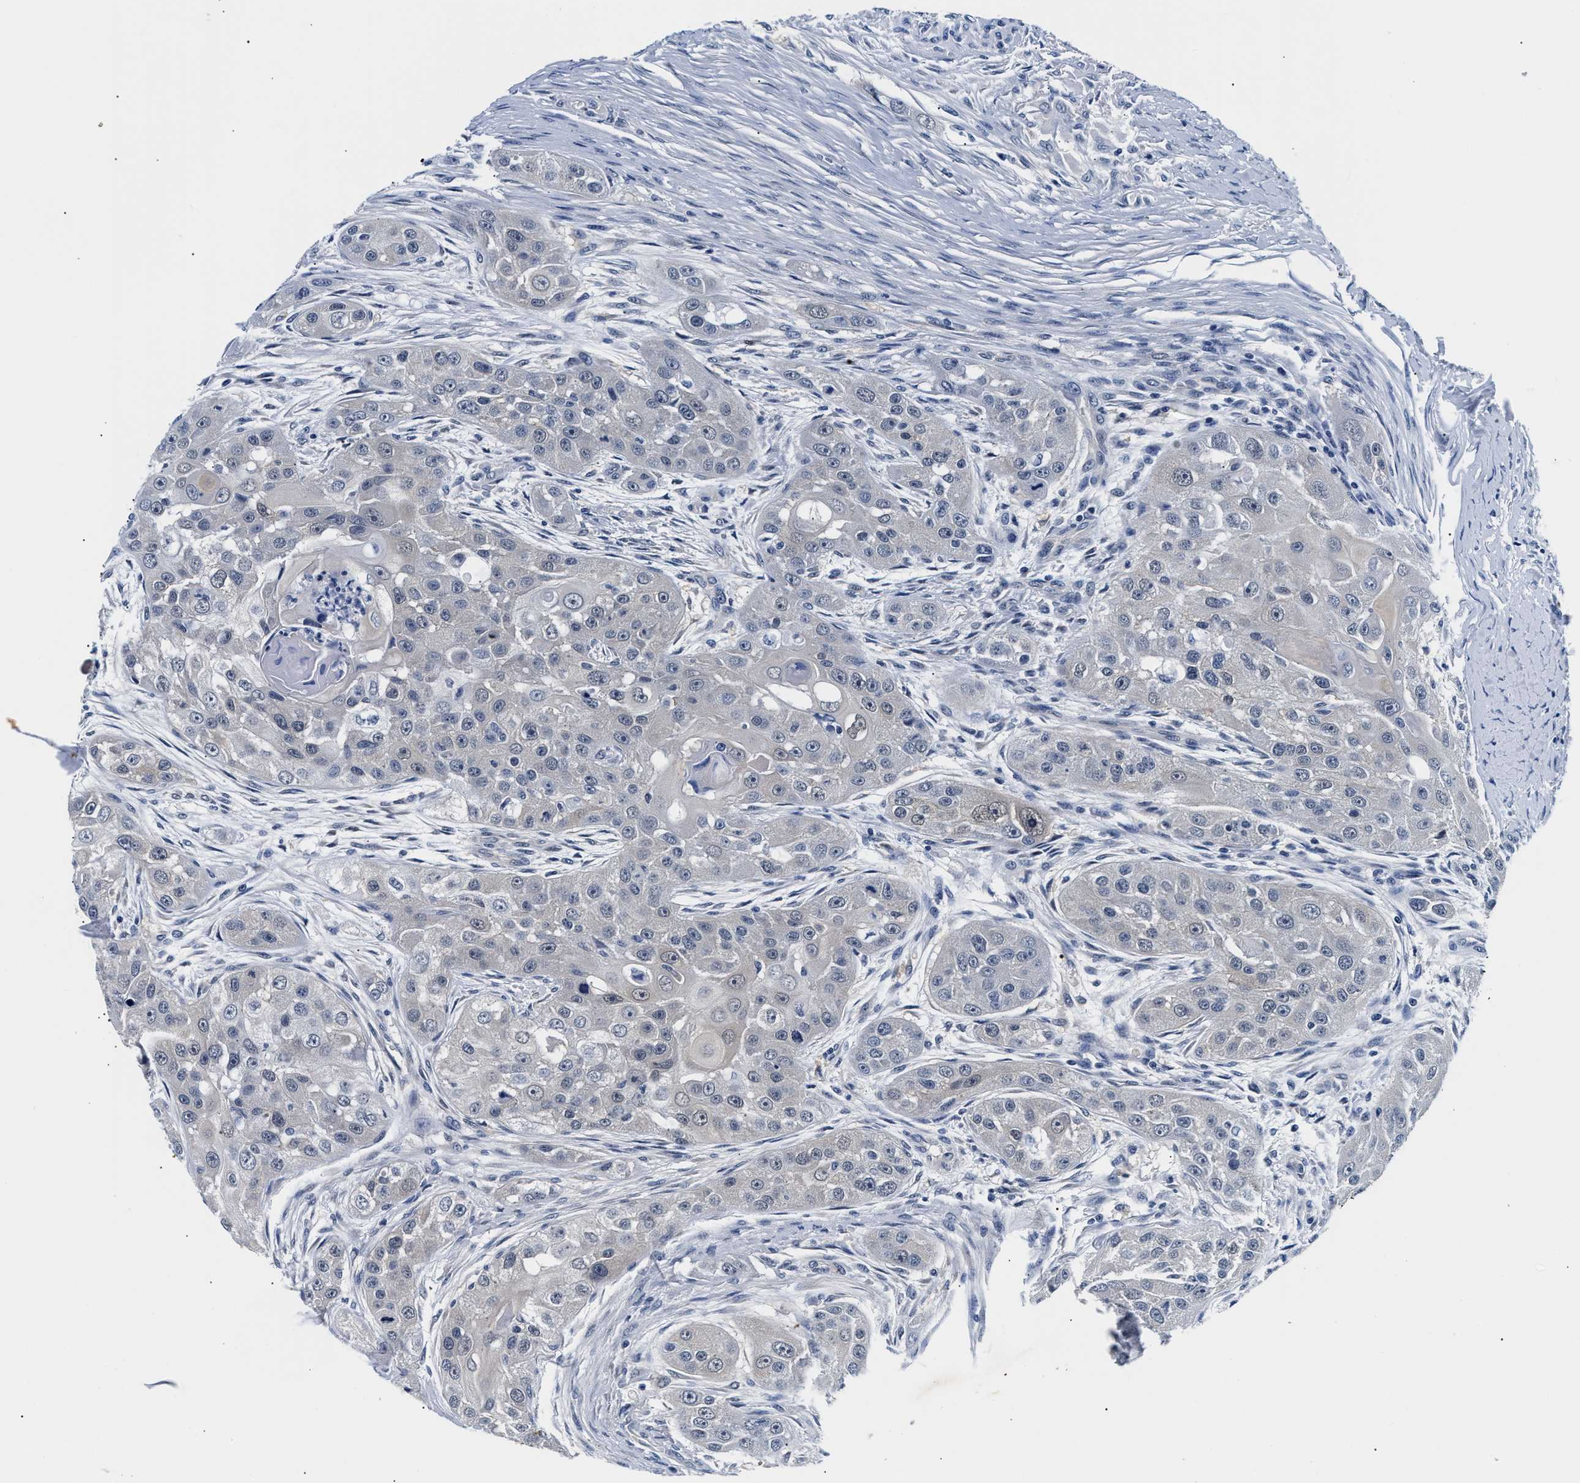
{"staining": {"intensity": "negative", "quantity": "none", "location": "none"}, "tissue": "head and neck cancer", "cell_type": "Tumor cells", "image_type": "cancer", "snomed": [{"axis": "morphology", "description": "Normal tissue, NOS"}, {"axis": "morphology", "description": "Squamous cell carcinoma, NOS"}, {"axis": "topography", "description": "Skeletal muscle"}, {"axis": "topography", "description": "Head-Neck"}], "caption": "Immunohistochemistry (IHC) micrograph of head and neck cancer (squamous cell carcinoma) stained for a protein (brown), which exhibits no expression in tumor cells.", "gene": "UCHL3", "patient": {"sex": "male", "age": 51}}